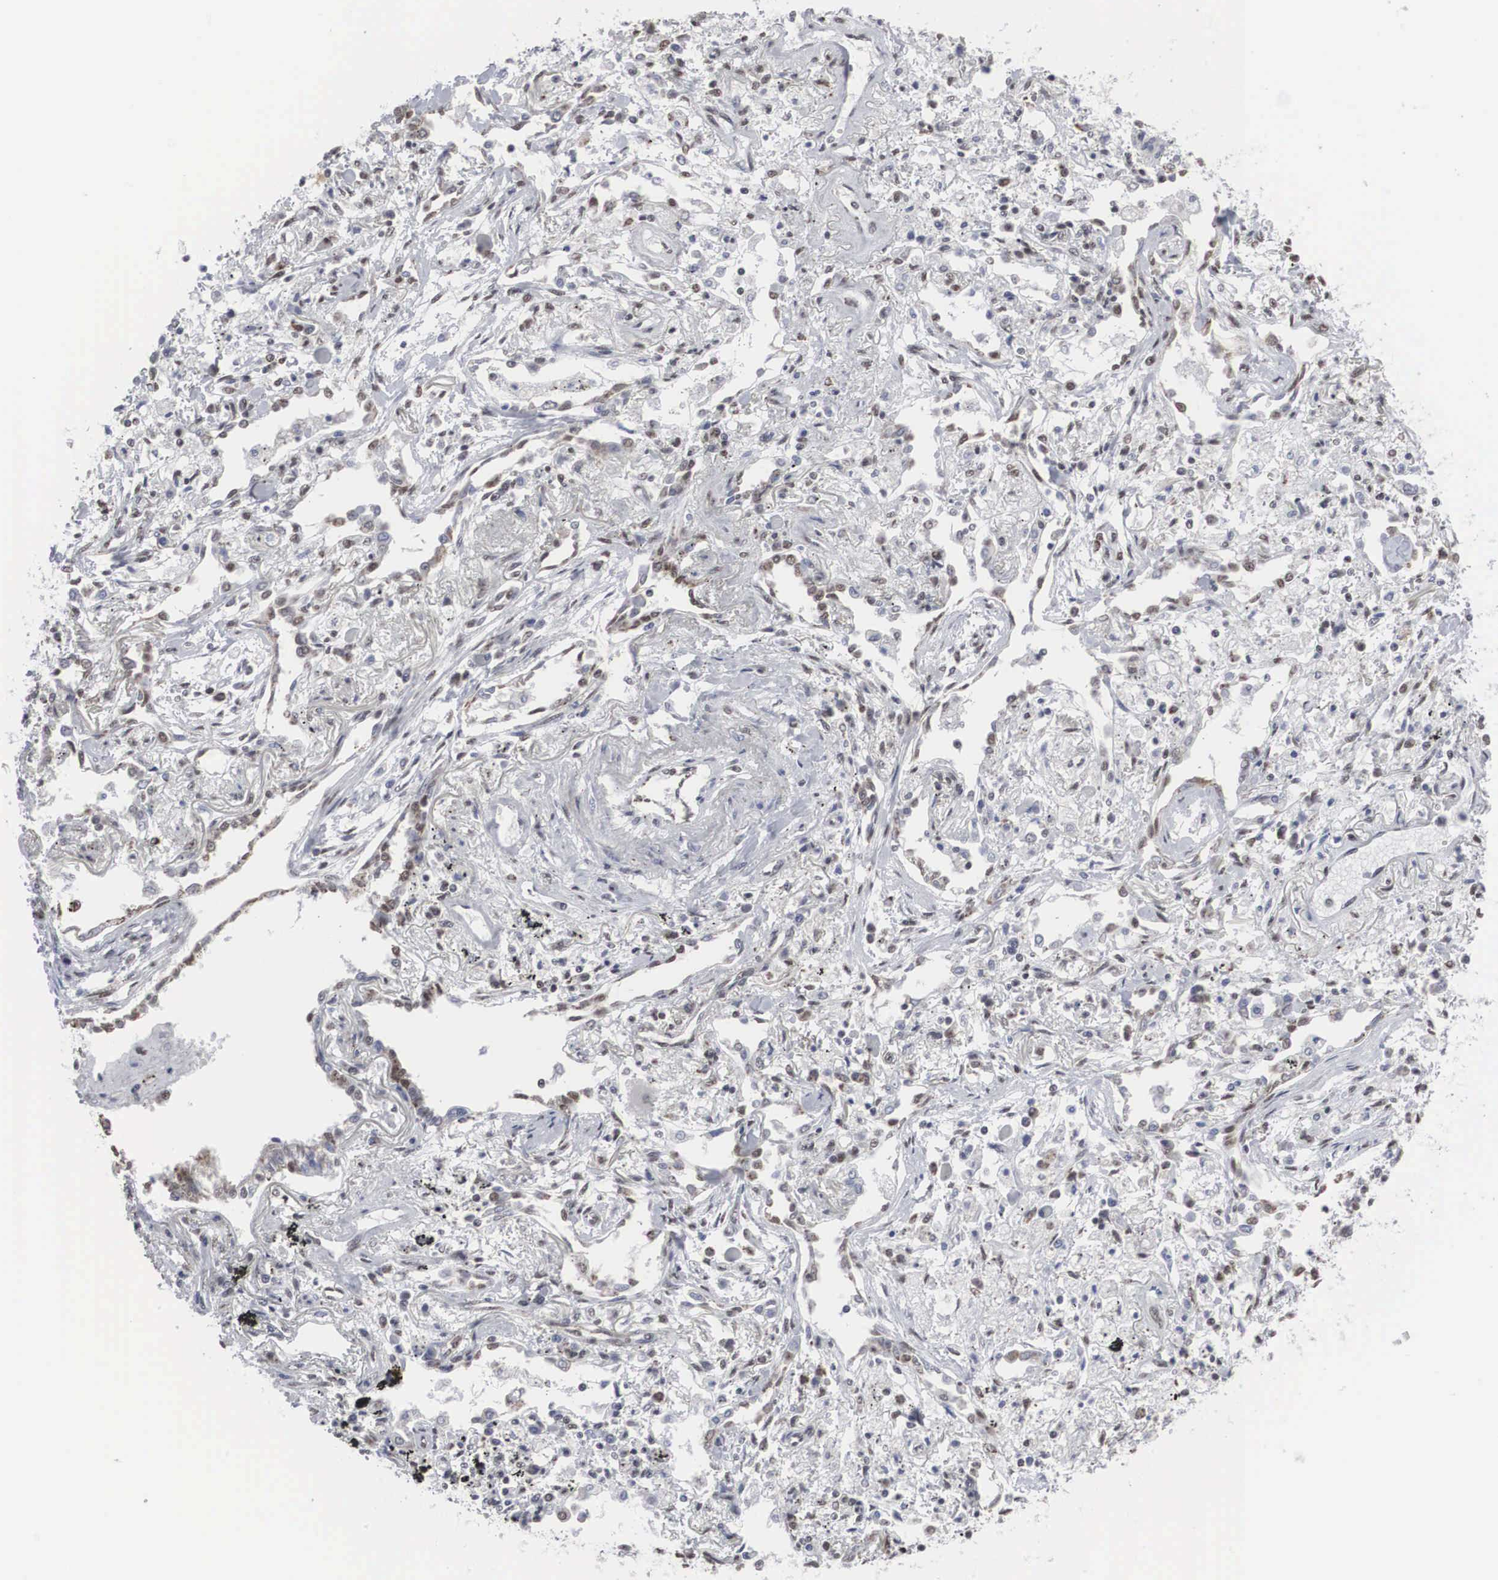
{"staining": {"intensity": "weak", "quantity": "25%-75%", "location": "nuclear"}, "tissue": "lung cancer", "cell_type": "Tumor cells", "image_type": "cancer", "snomed": [{"axis": "morphology", "description": "Adenocarcinoma, NOS"}, {"axis": "topography", "description": "Lung"}], "caption": "Approximately 25%-75% of tumor cells in human lung adenocarcinoma demonstrate weak nuclear protein staining as visualized by brown immunohistochemical staining.", "gene": "AUTS2", "patient": {"sex": "male", "age": 60}}